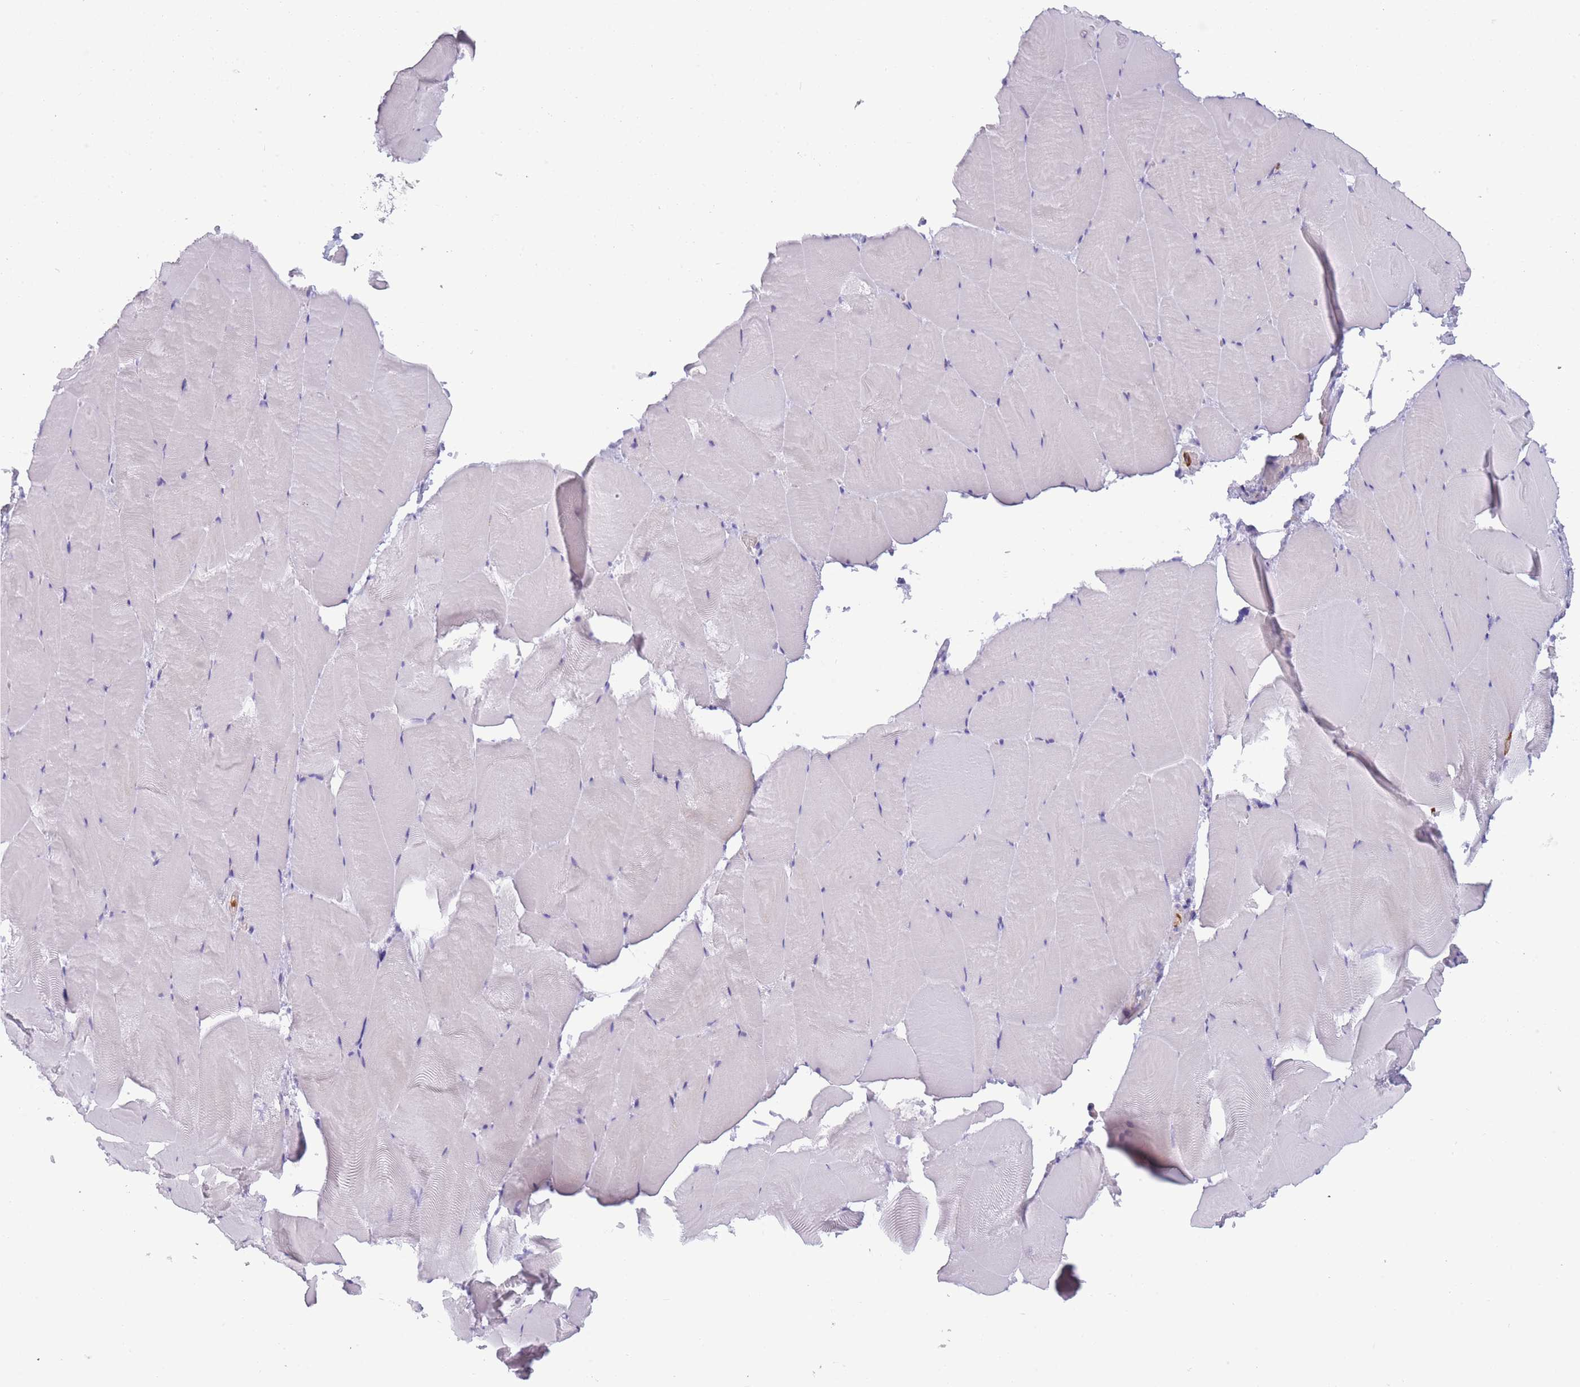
{"staining": {"intensity": "negative", "quantity": "none", "location": "none"}, "tissue": "skeletal muscle", "cell_type": "Myocytes", "image_type": "normal", "snomed": [{"axis": "morphology", "description": "Normal tissue, NOS"}, {"axis": "topography", "description": "Skeletal muscle"}], "caption": "Micrograph shows no significant protein positivity in myocytes of unremarkable skeletal muscle. (DAB (3,3'-diaminobenzidine) immunohistochemistry (IHC) with hematoxylin counter stain).", "gene": "CR1L", "patient": {"sex": "female", "age": 64}}